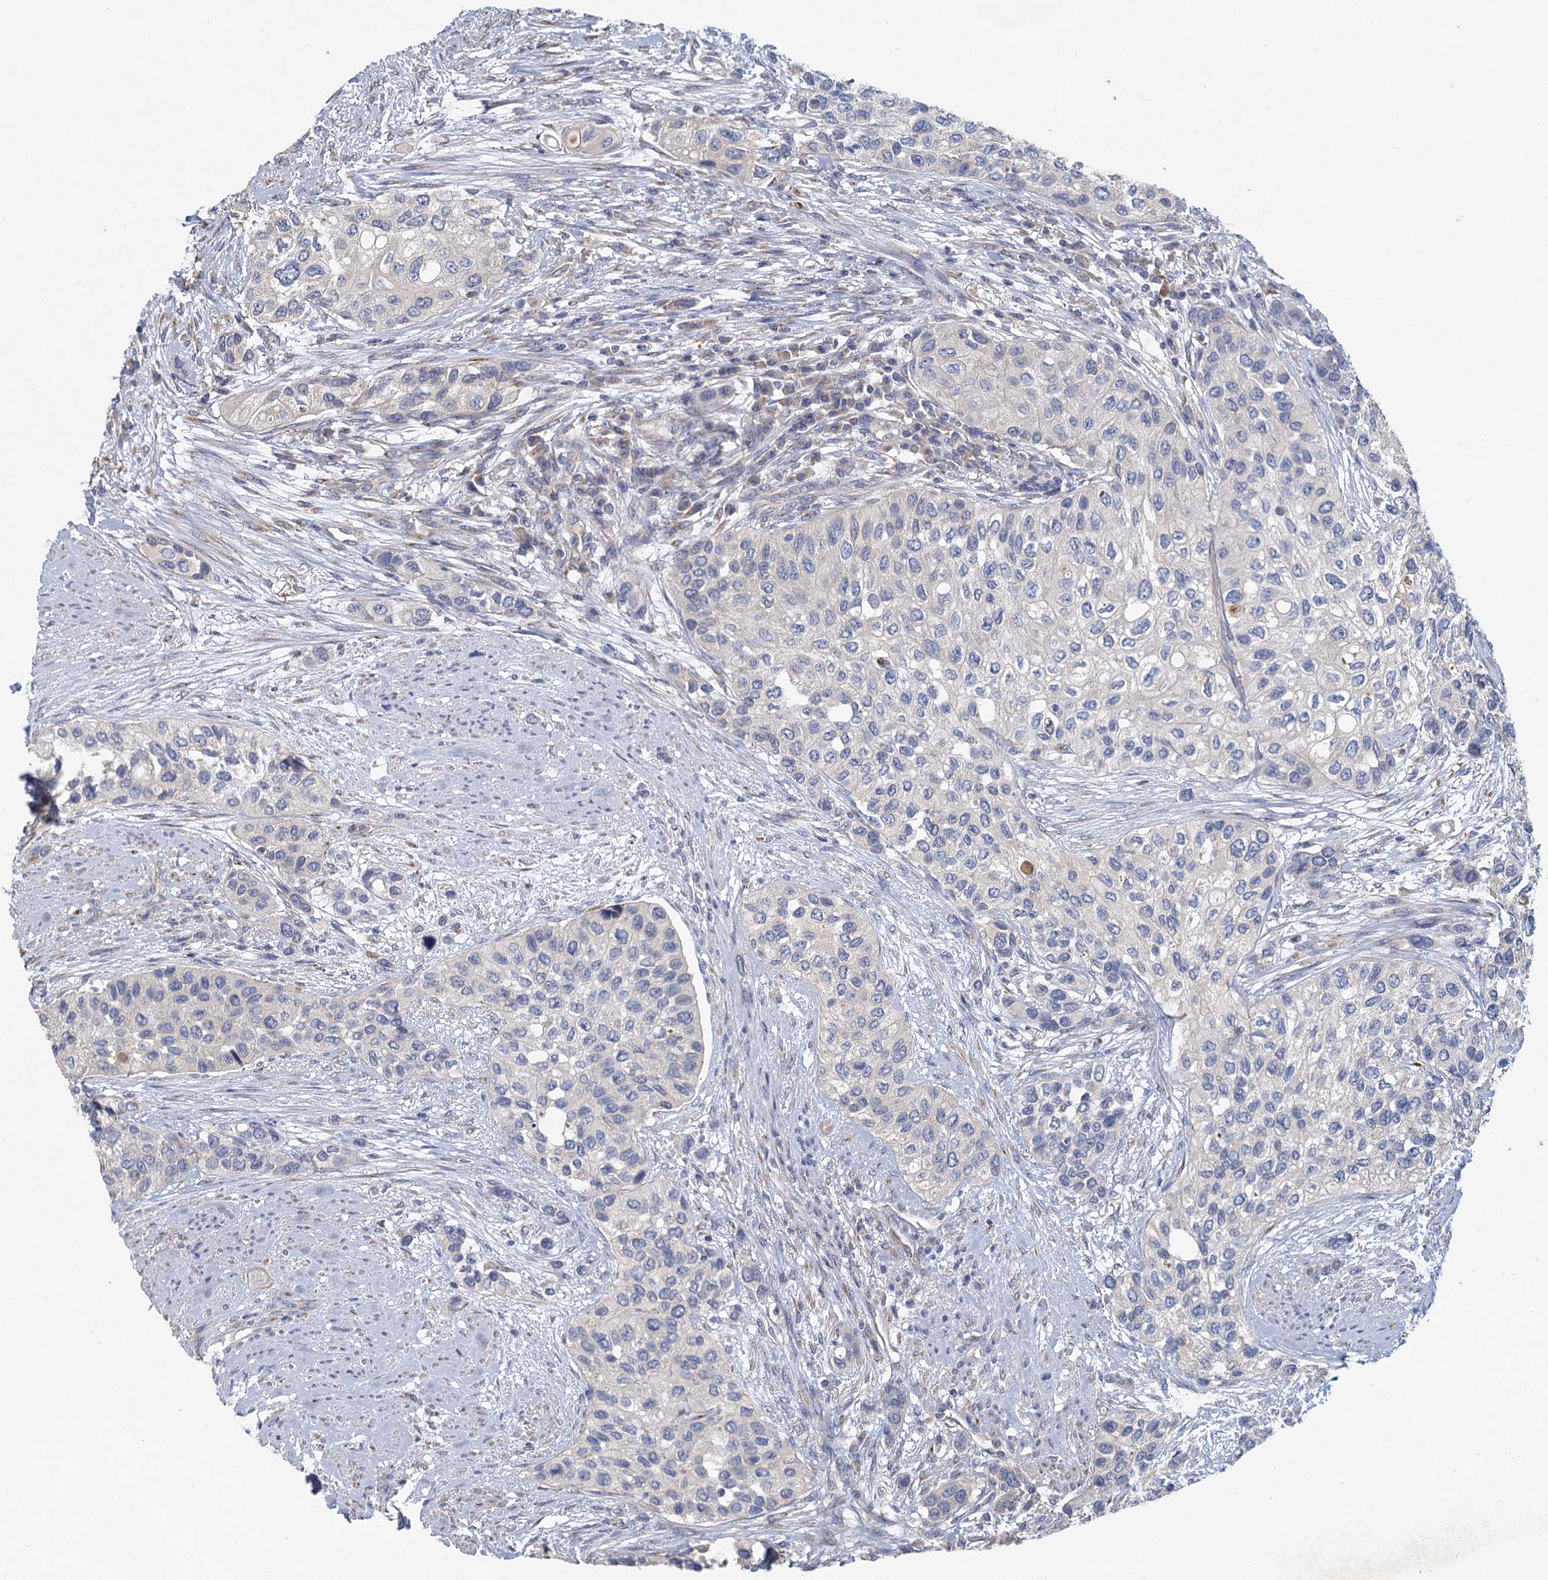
{"staining": {"intensity": "negative", "quantity": "none", "location": "none"}, "tissue": "urothelial cancer", "cell_type": "Tumor cells", "image_type": "cancer", "snomed": [{"axis": "morphology", "description": "Normal tissue, NOS"}, {"axis": "morphology", "description": "Urothelial carcinoma, High grade"}, {"axis": "topography", "description": "Vascular tissue"}, {"axis": "topography", "description": "Urinary bladder"}], "caption": "An immunohistochemistry (IHC) micrograph of urothelial cancer is shown. There is no staining in tumor cells of urothelial cancer.", "gene": "HES2", "patient": {"sex": "female", "age": 56}}